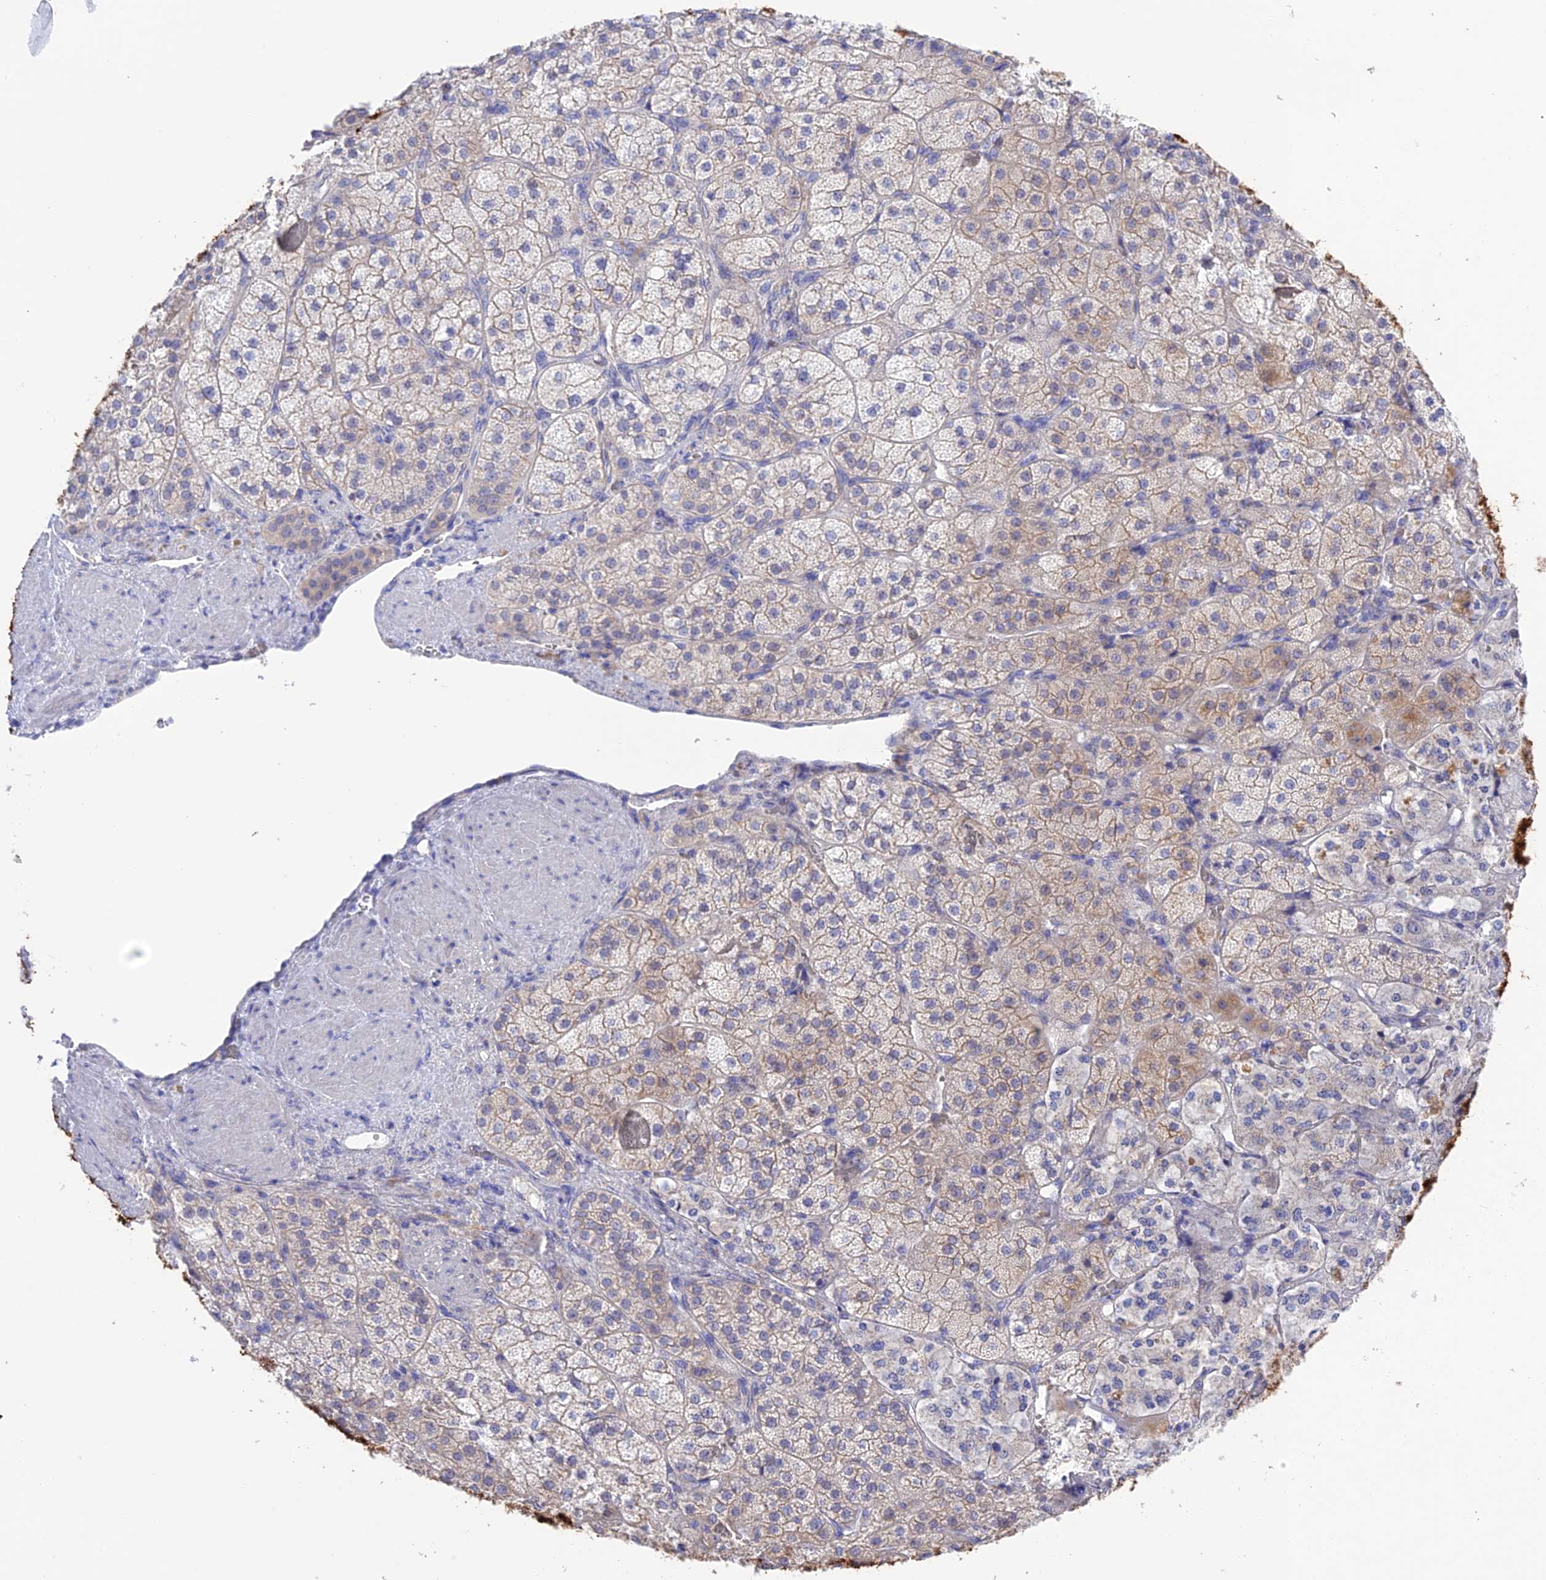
{"staining": {"intensity": "weak", "quantity": "25%-75%", "location": "cytoplasmic/membranous"}, "tissue": "adrenal gland", "cell_type": "Glandular cells", "image_type": "normal", "snomed": [{"axis": "morphology", "description": "Normal tissue, NOS"}, {"axis": "topography", "description": "Adrenal gland"}], "caption": "Glandular cells reveal weak cytoplasmic/membranous expression in about 25%-75% of cells in unremarkable adrenal gland.", "gene": "CHSY3", "patient": {"sex": "male", "age": 57}}